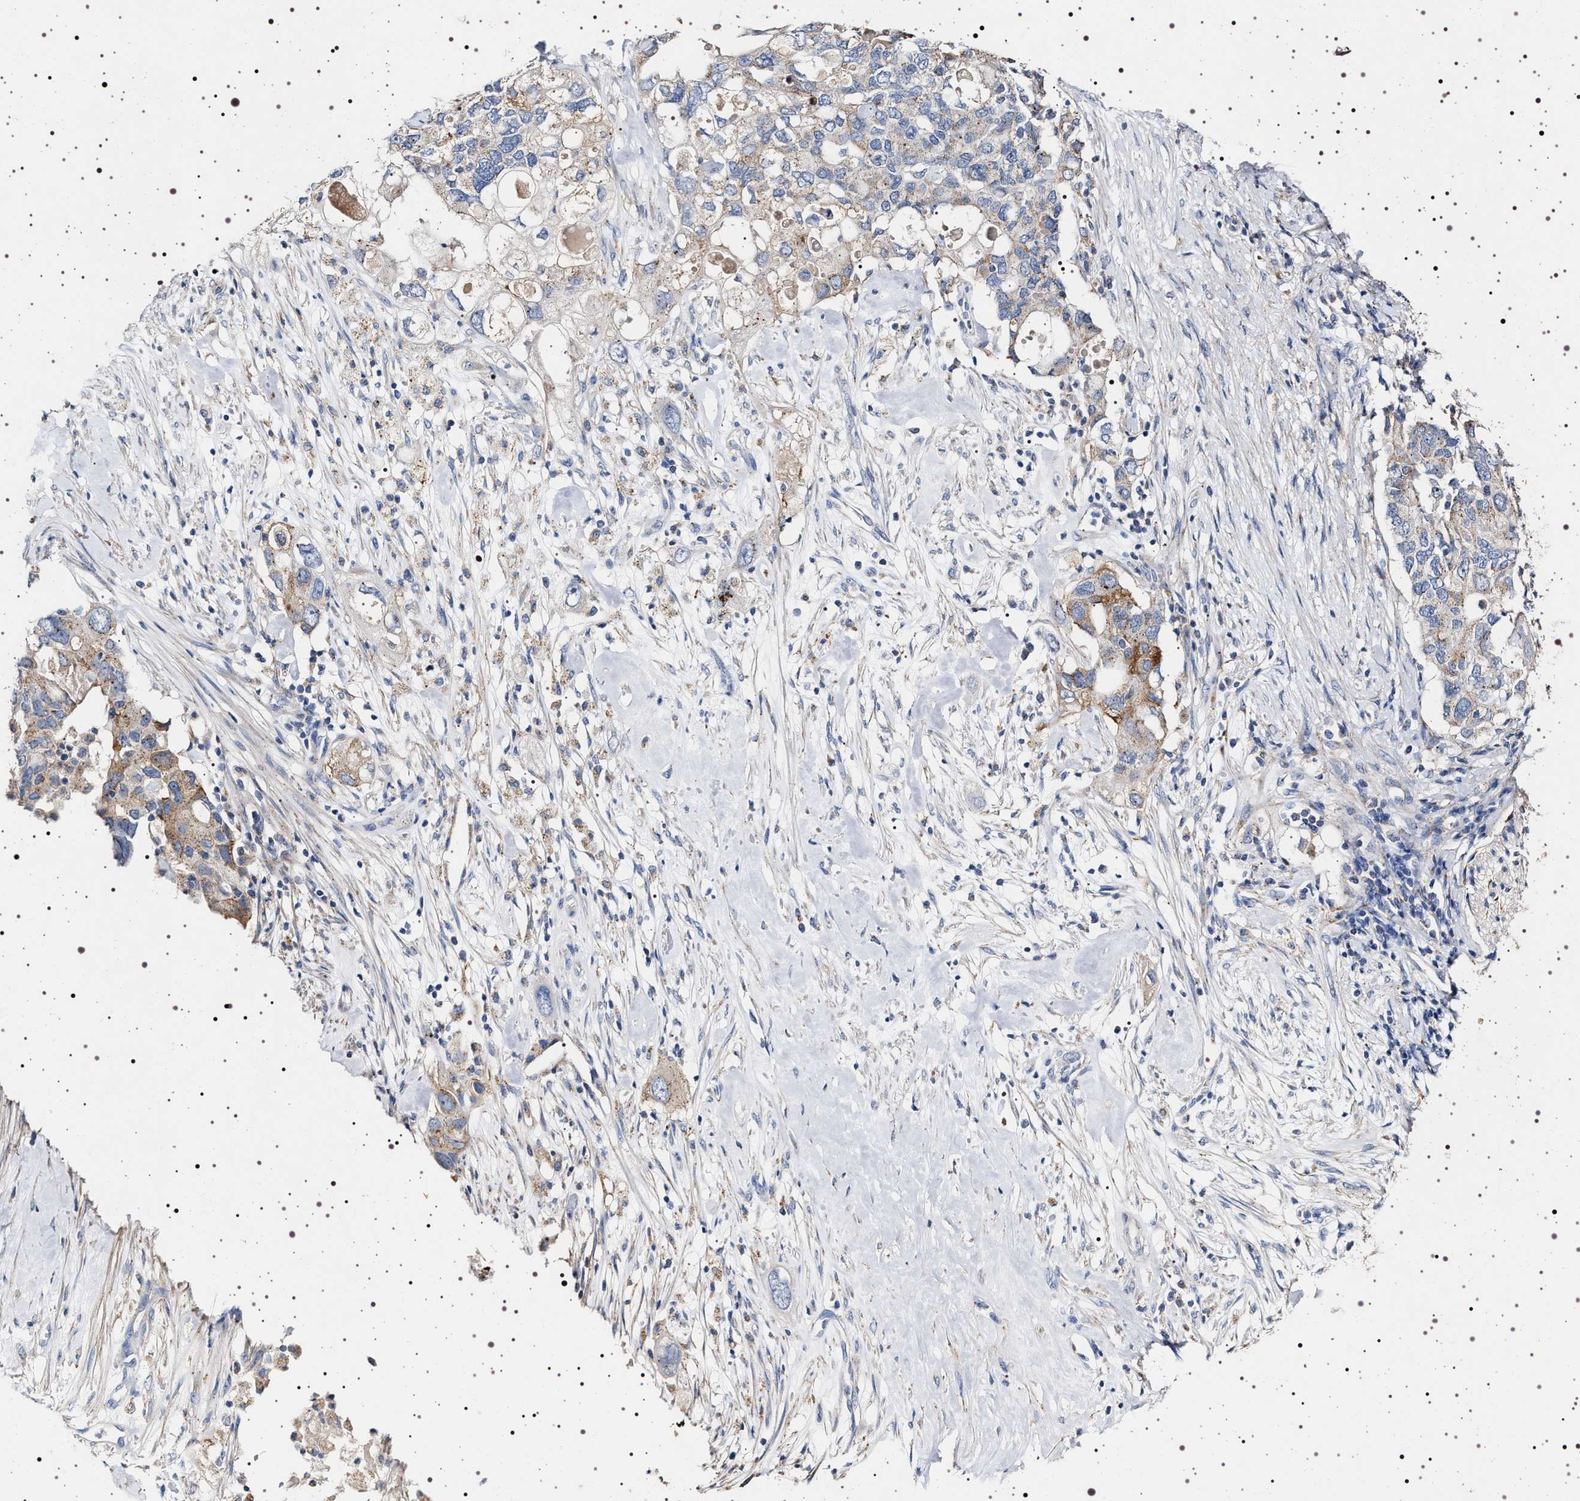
{"staining": {"intensity": "moderate", "quantity": "<25%", "location": "cytoplasmic/membranous"}, "tissue": "pancreatic cancer", "cell_type": "Tumor cells", "image_type": "cancer", "snomed": [{"axis": "morphology", "description": "Adenocarcinoma, NOS"}, {"axis": "topography", "description": "Pancreas"}], "caption": "Pancreatic adenocarcinoma stained for a protein (brown) exhibits moderate cytoplasmic/membranous positive staining in approximately <25% of tumor cells.", "gene": "NAALADL2", "patient": {"sex": "female", "age": 56}}